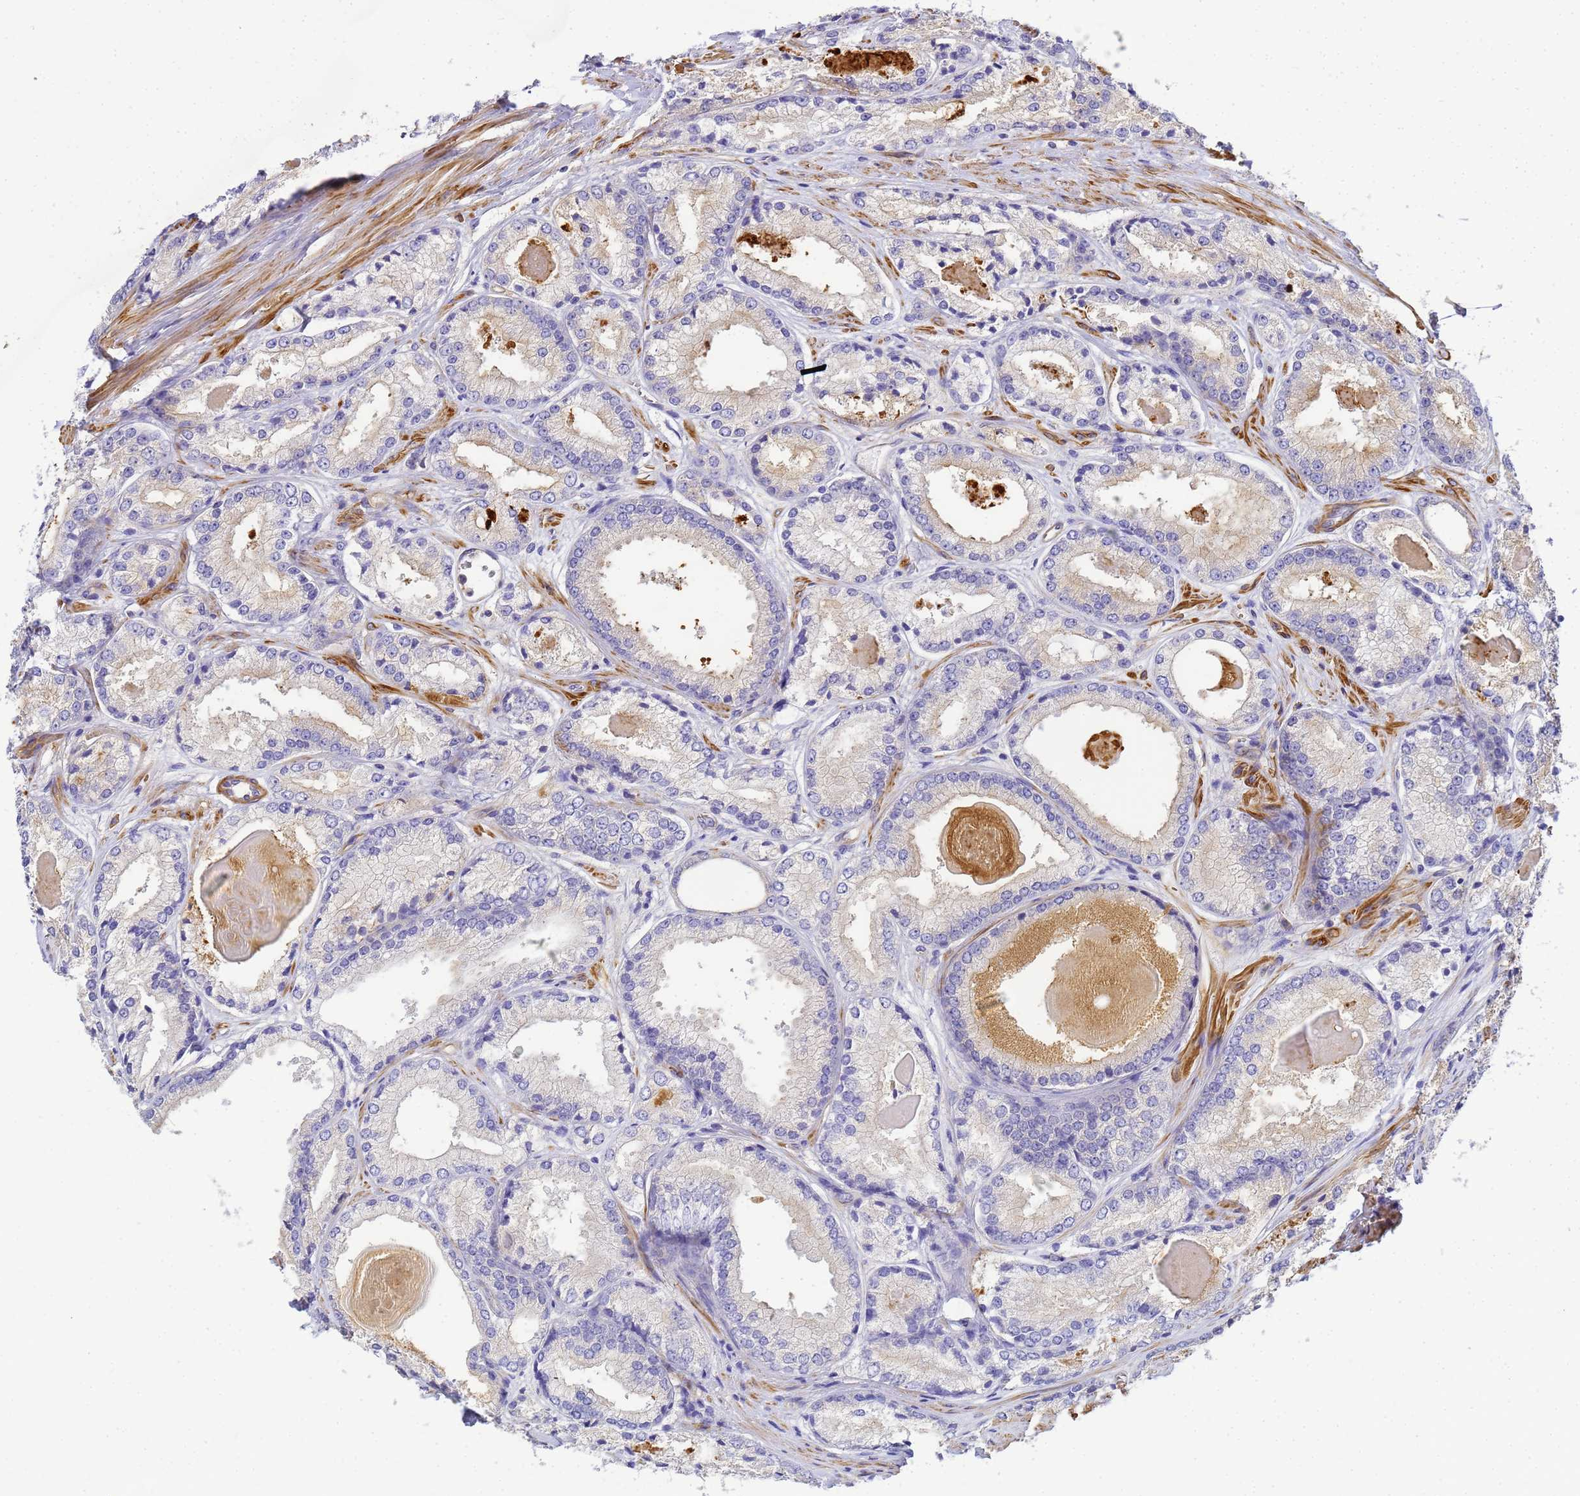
{"staining": {"intensity": "negative", "quantity": "none", "location": "none"}, "tissue": "prostate cancer", "cell_type": "Tumor cells", "image_type": "cancer", "snomed": [{"axis": "morphology", "description": "Adenocarcinoma, Low grade"}, {"axis": "topography", "description": "Prostate"}], "caption": "Tumor cells show no significant protein positivity in prostate adenocarcinoma (low-grade). The staining is performed using DAB brown chromogen with nuclei counter-stained in using hematoxylin.", "gene": "MYL12A", "patient": {"sex": "male", "age": 68}}